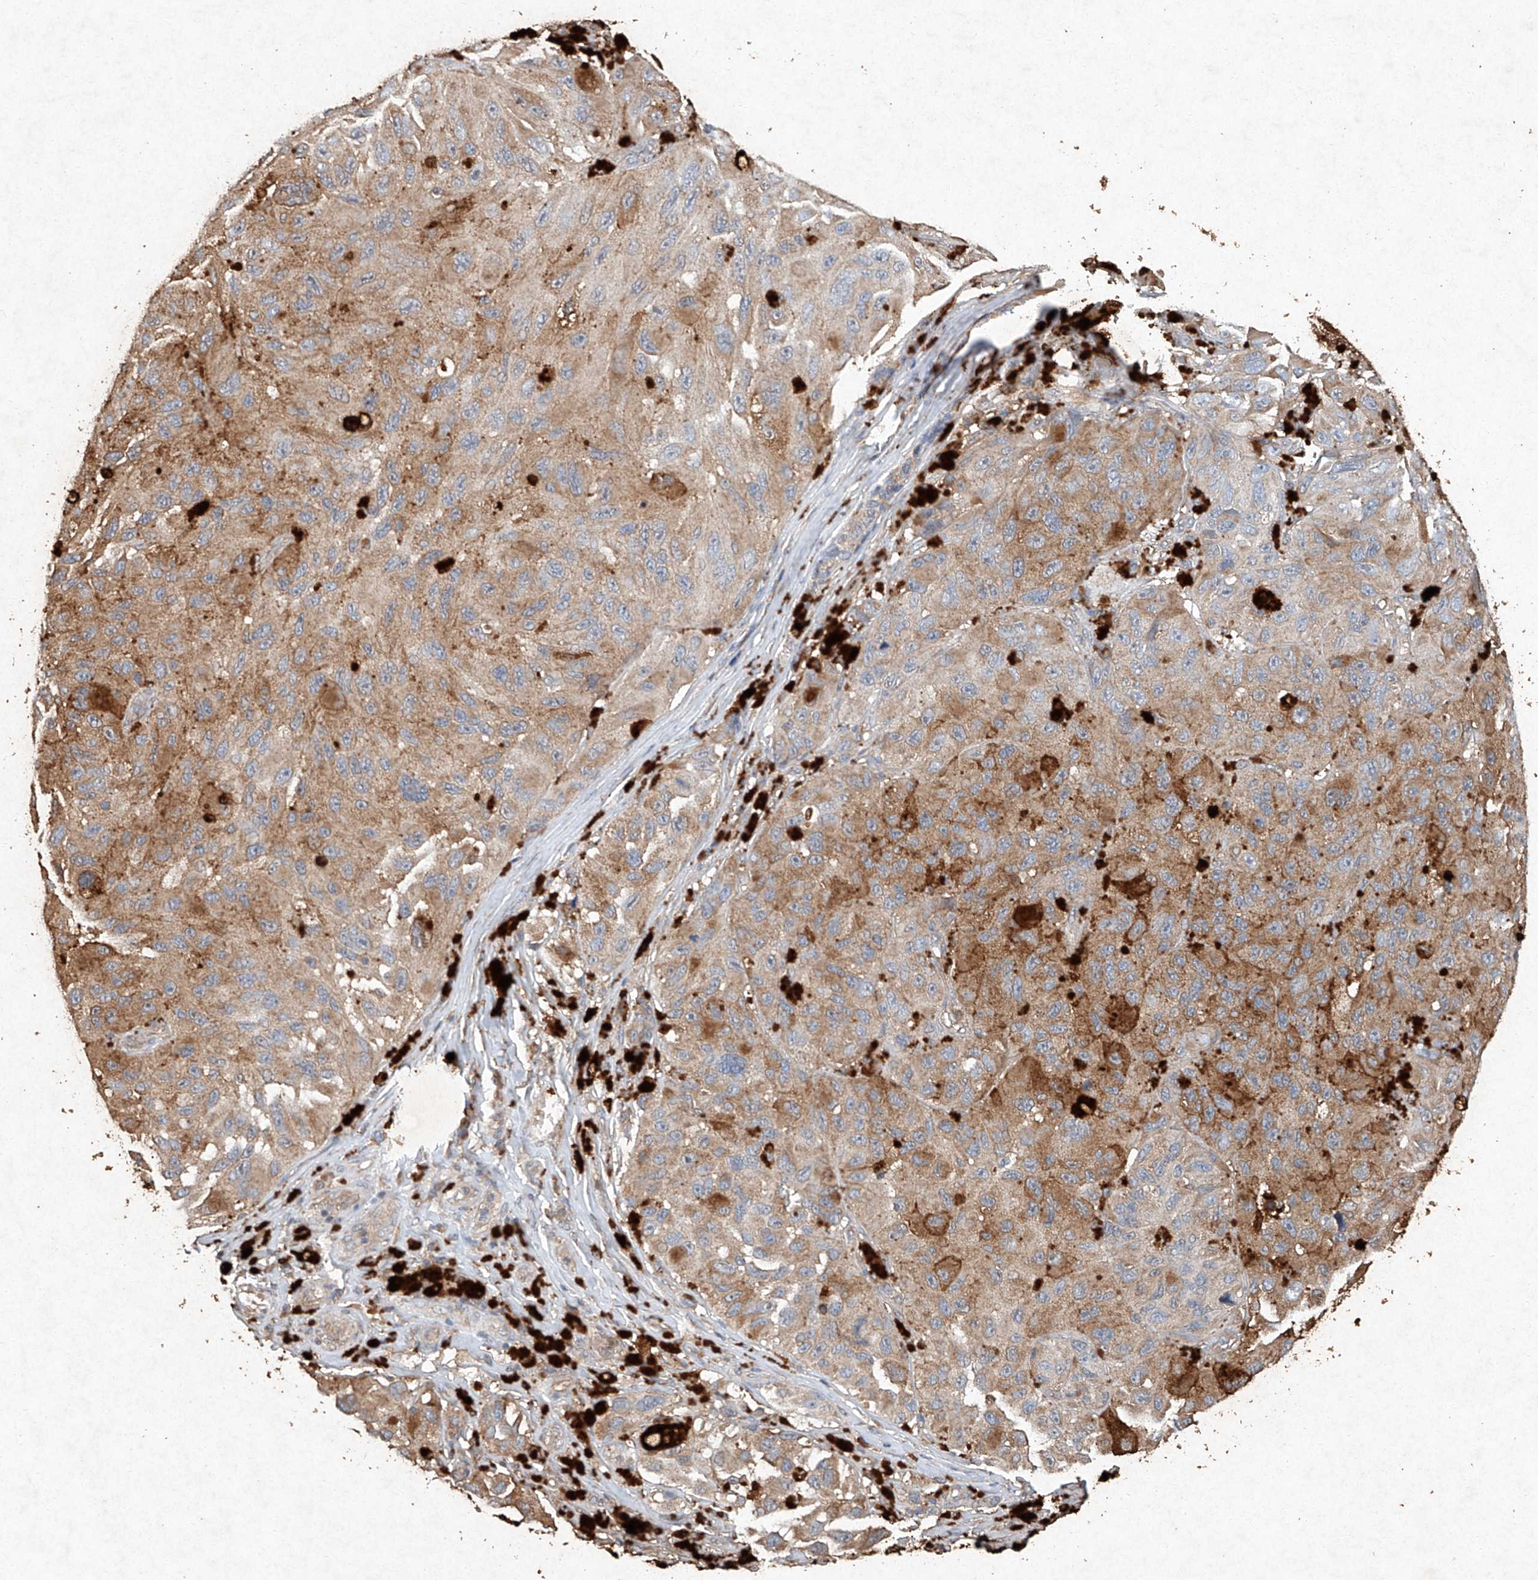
{"staining": {"intensity": "weak", "quantity": ">75%", "location": "cytoplasmic/membranous"}, "tissue": "melanoma", "cell_type": "Tumor cells", "image_type": "cancer", "snomed": [{"axis": "morphology", "description": "Malignant melanoma, NOS"}, {"axis": "topography", "description": "Skin"}], "caption": "IHC (DAB (3,3'-diaminobenzidine)) staining of human melanoma displays weak cytoplasmic/membranous protein positivity in approximately >75% of tumor cells.", "gene": "STK3", "patient": {"sex": "female", "age": 73}}